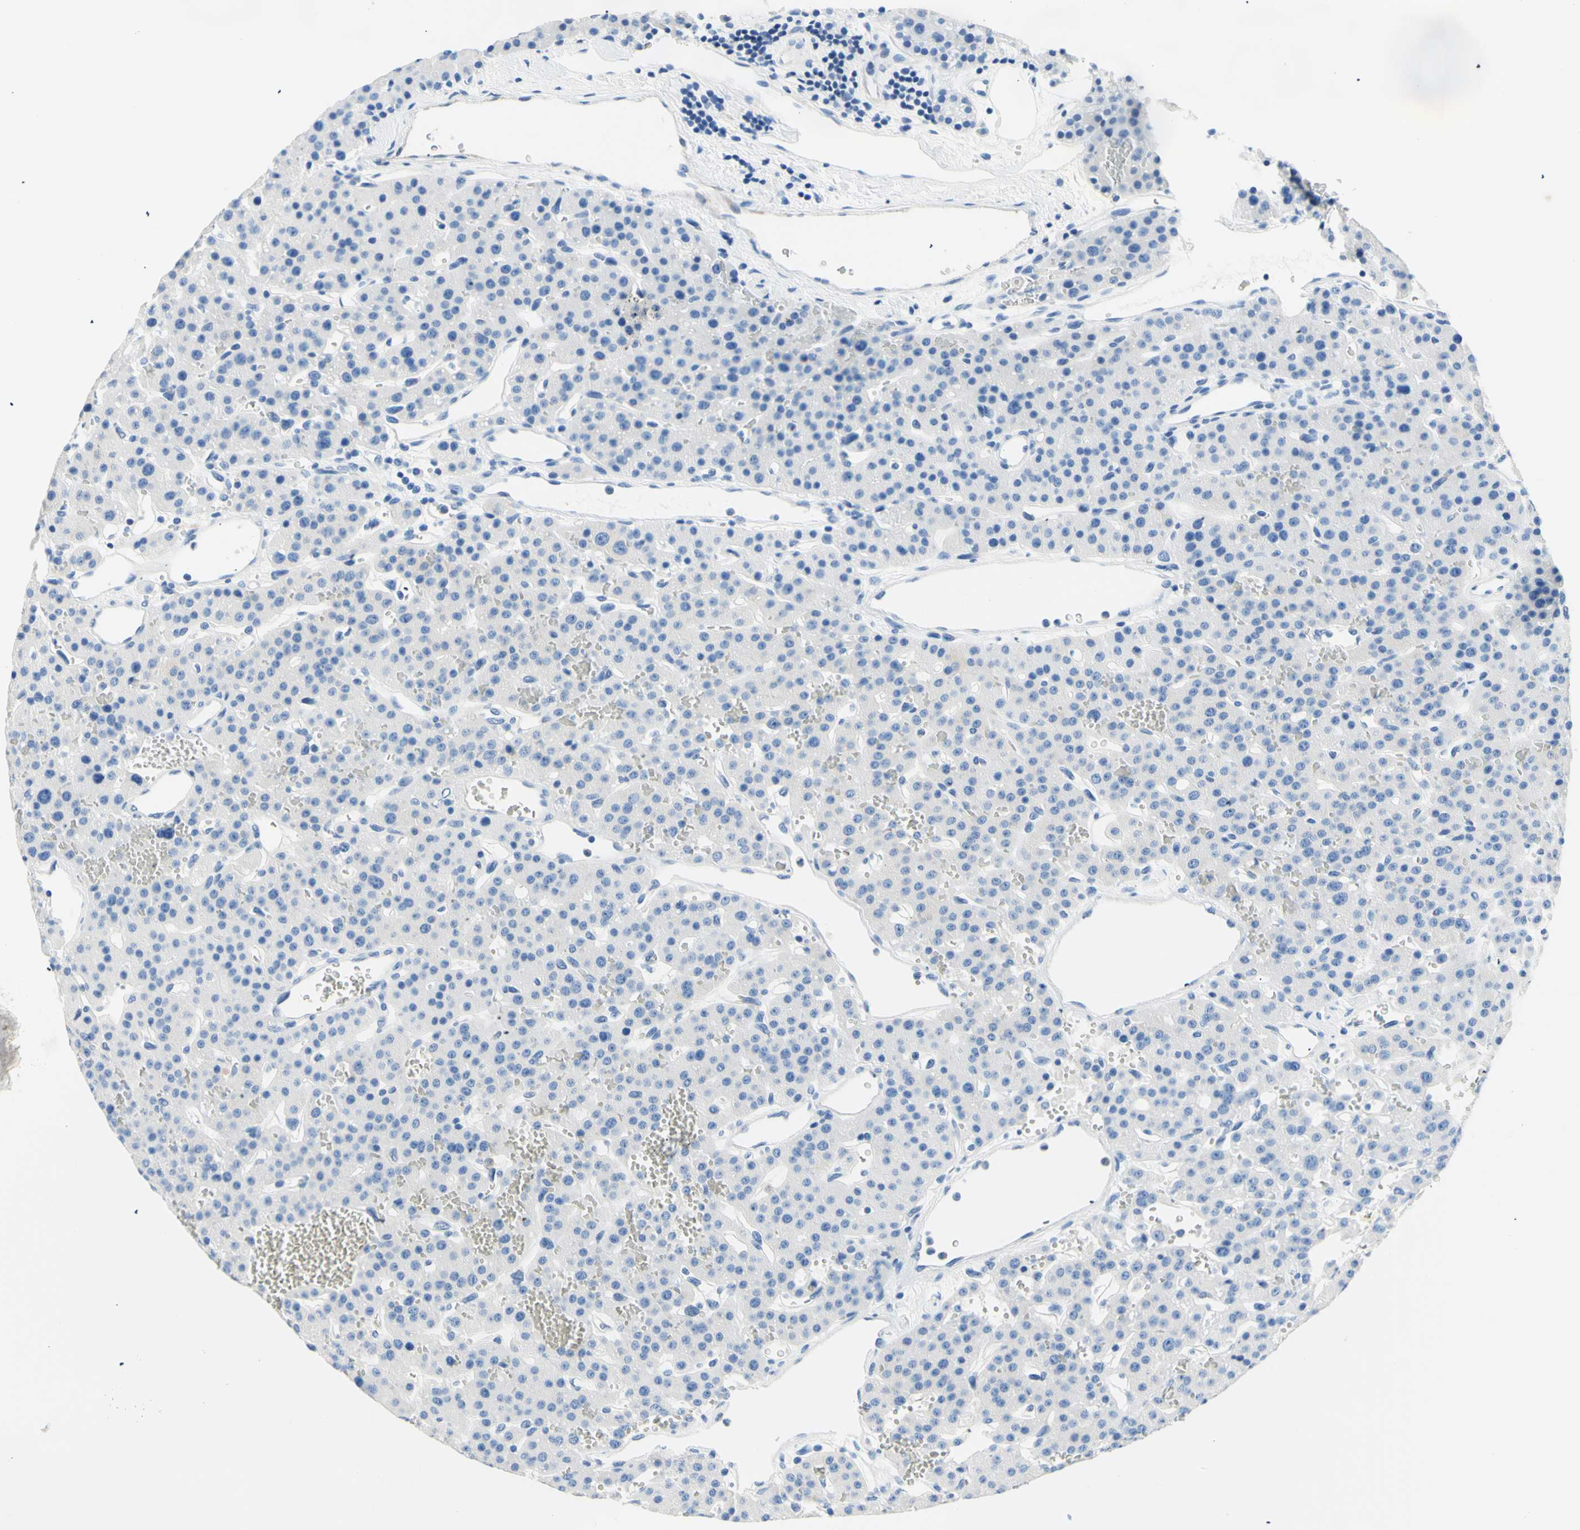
{"staining": {"intensity": "negative", "quantity": "none", "location": "none"}, "tissue": "parathyroid gland", "cell_type": "Glandular cells", "image_type": "normal", "snomed": [{"axis": "morphology", "description": "Normal tissue, NOS"}, {"axis": "morphology", "description": "Adenoma, NOS"}, {"axis": "topography", "description": "Parathyroid gland"}], "caption": "The immunohistochemistry (IHC) micrograph has no significant expression in glandular cells of parathyroid gland.", "gene": "HPCA", "patient": {"sex": "female", "age": 81}}